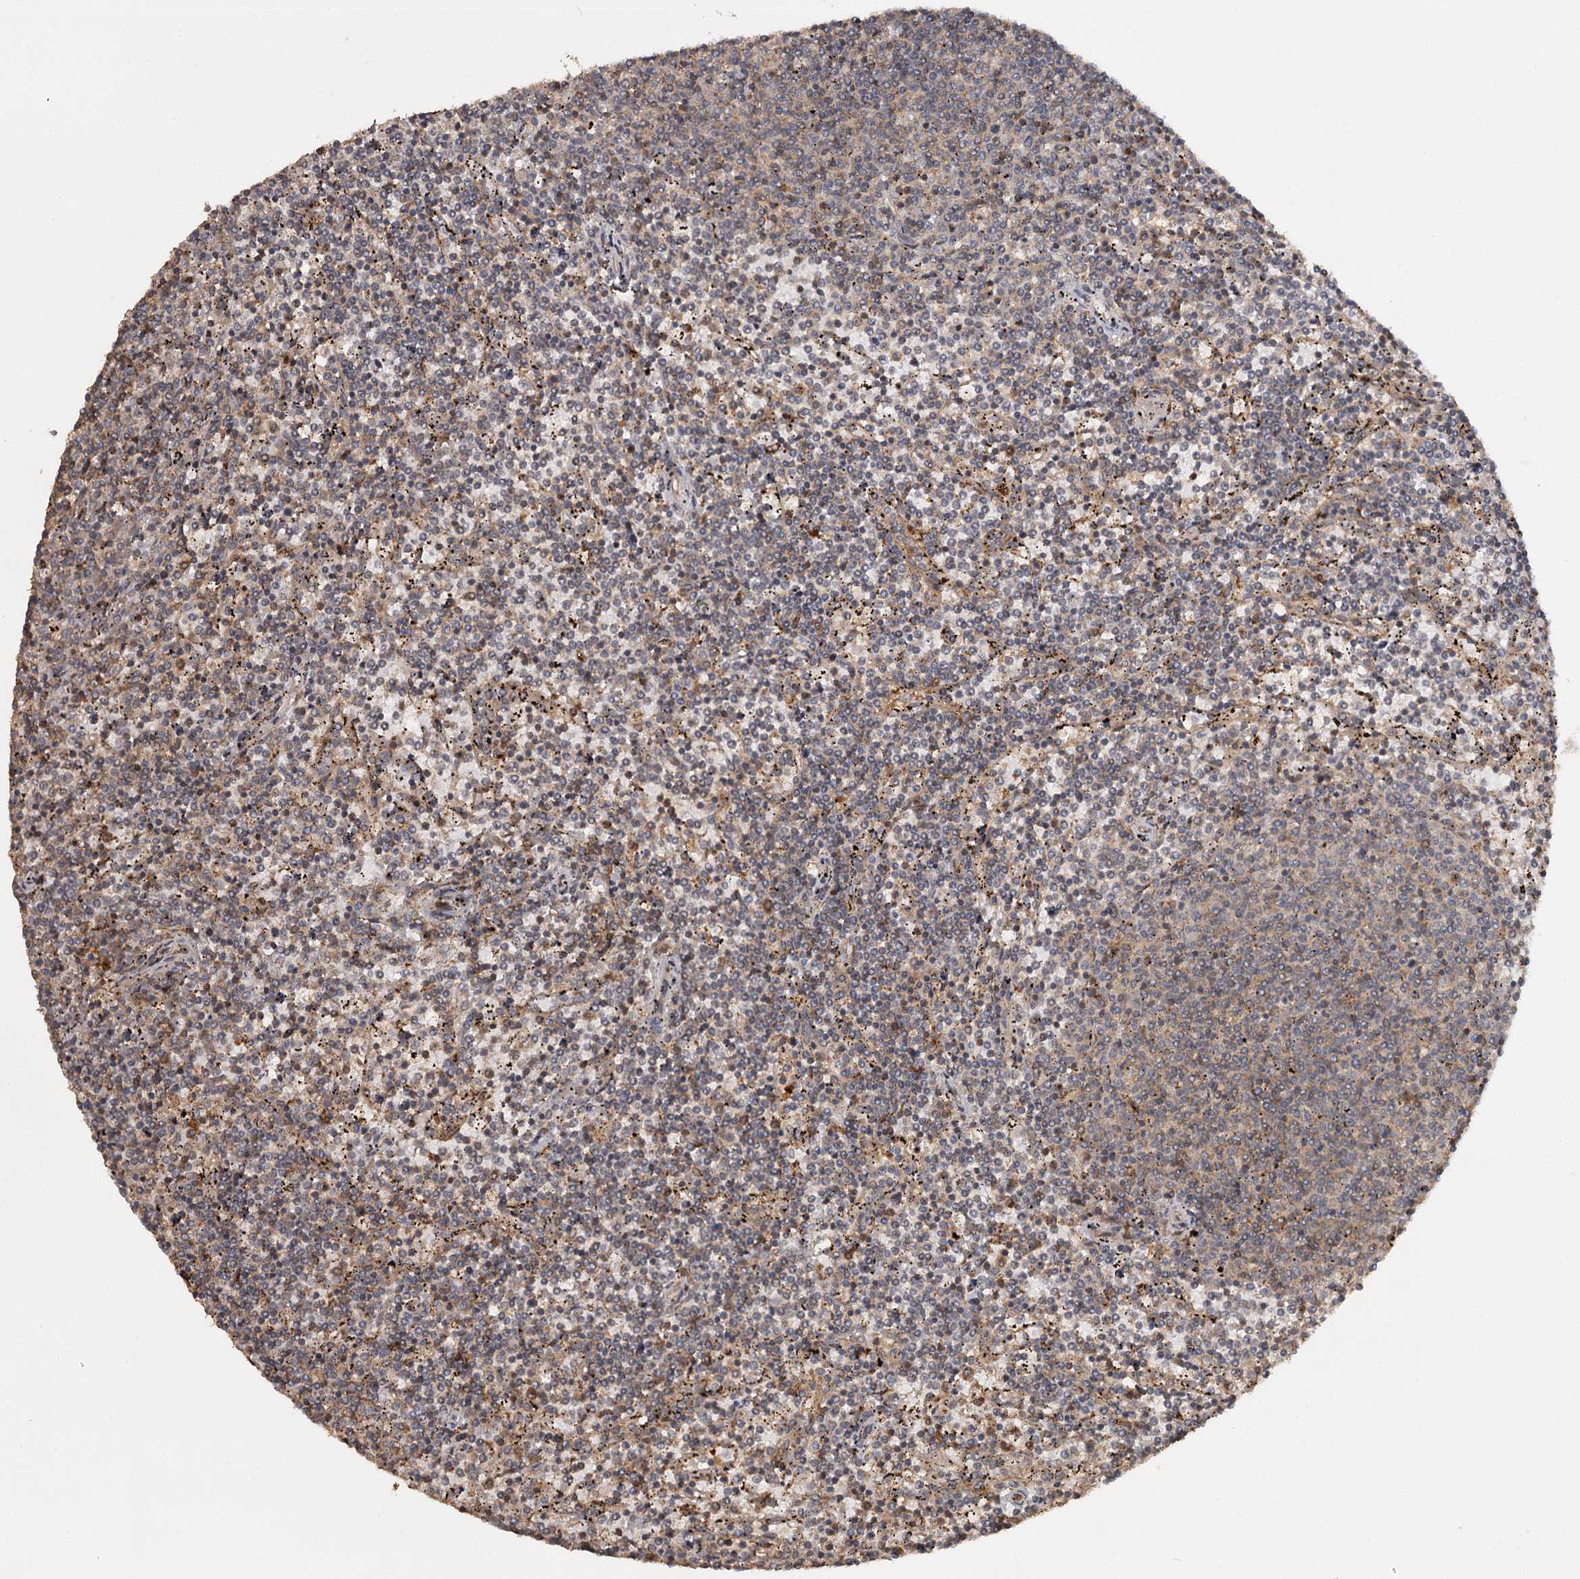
{"staining": {"intensity": "weak", "quantity": "<25%", "location": "cytoplasmic/membranous"}, "tissue": "lymphoma", "cell_type": "Tumor cells", "image_type": "cancer", "snomed": [{"axis": "morphology", "description": "Malignant lymphoma, non-Hodgkin's type, Low grade"}, {"axis": "topography", "description": "Spleen"}], "caption": "Image shows no protein expression in tumor cells of lymphoma tissue.", "gene": "FAXC", "patient": {"sex": "female", "age": 50}}